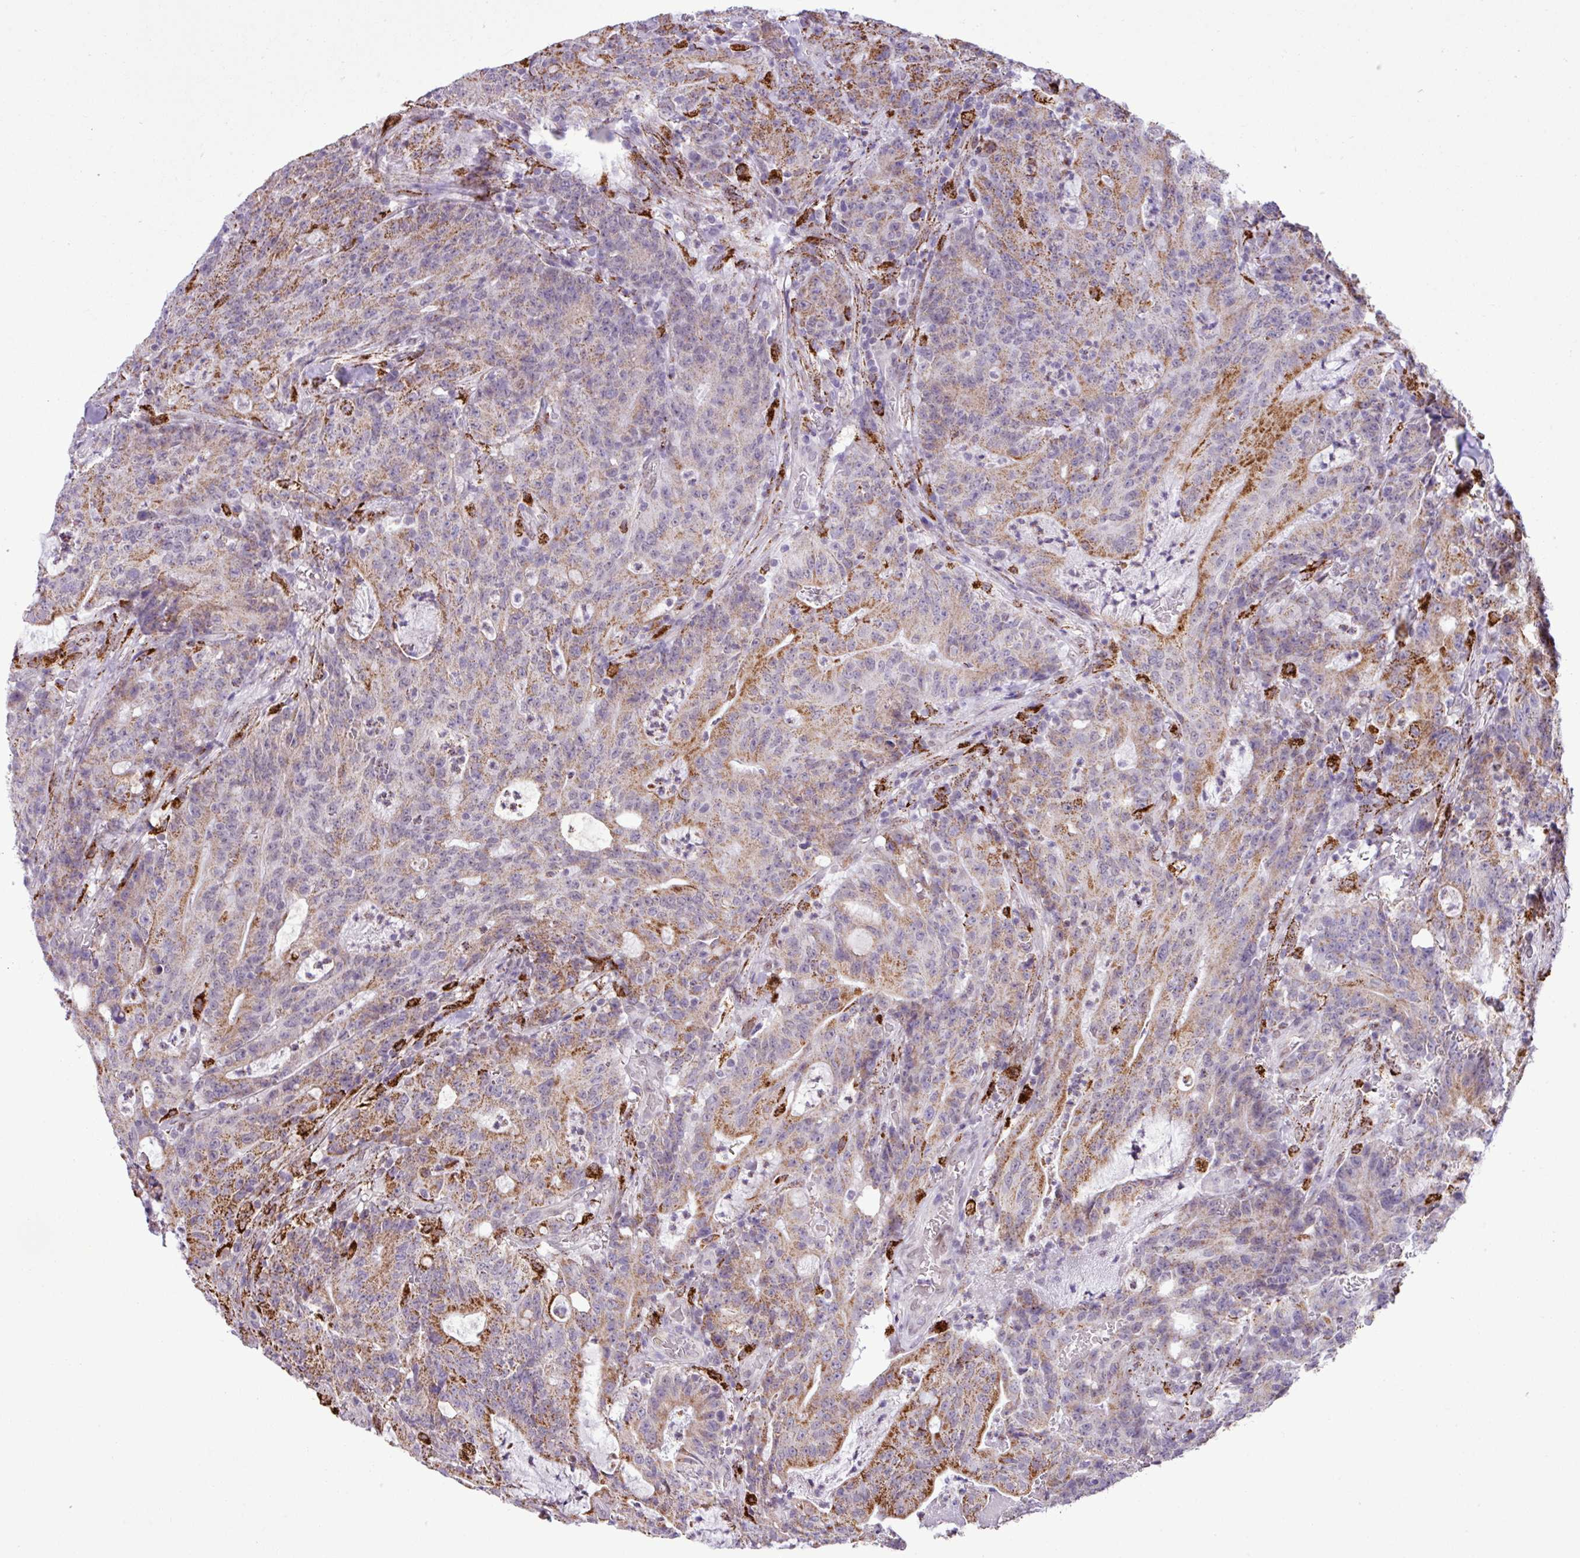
{"staining": {"intensity": "moderate", "quantity": "25%-75%", "location": "cytoplasmic/membranous"}, "tissue": "colorectal cancer", "cell_type": "Tumor cells", "image_type": "cancer", "snomed": [{"axis": "morphology", "description": "Adenocarcinoma, NOS"}, {"axis": "topography", "description": "Colon"}], "caption": "Moderate cytoplasmic/membranous protein positivity is present in about 25%-75% of tumor cells in colorectal cancer (adenocarcinoma).", "gene": "SGPP1", "patient": {"sex": "male", "age": 83}}